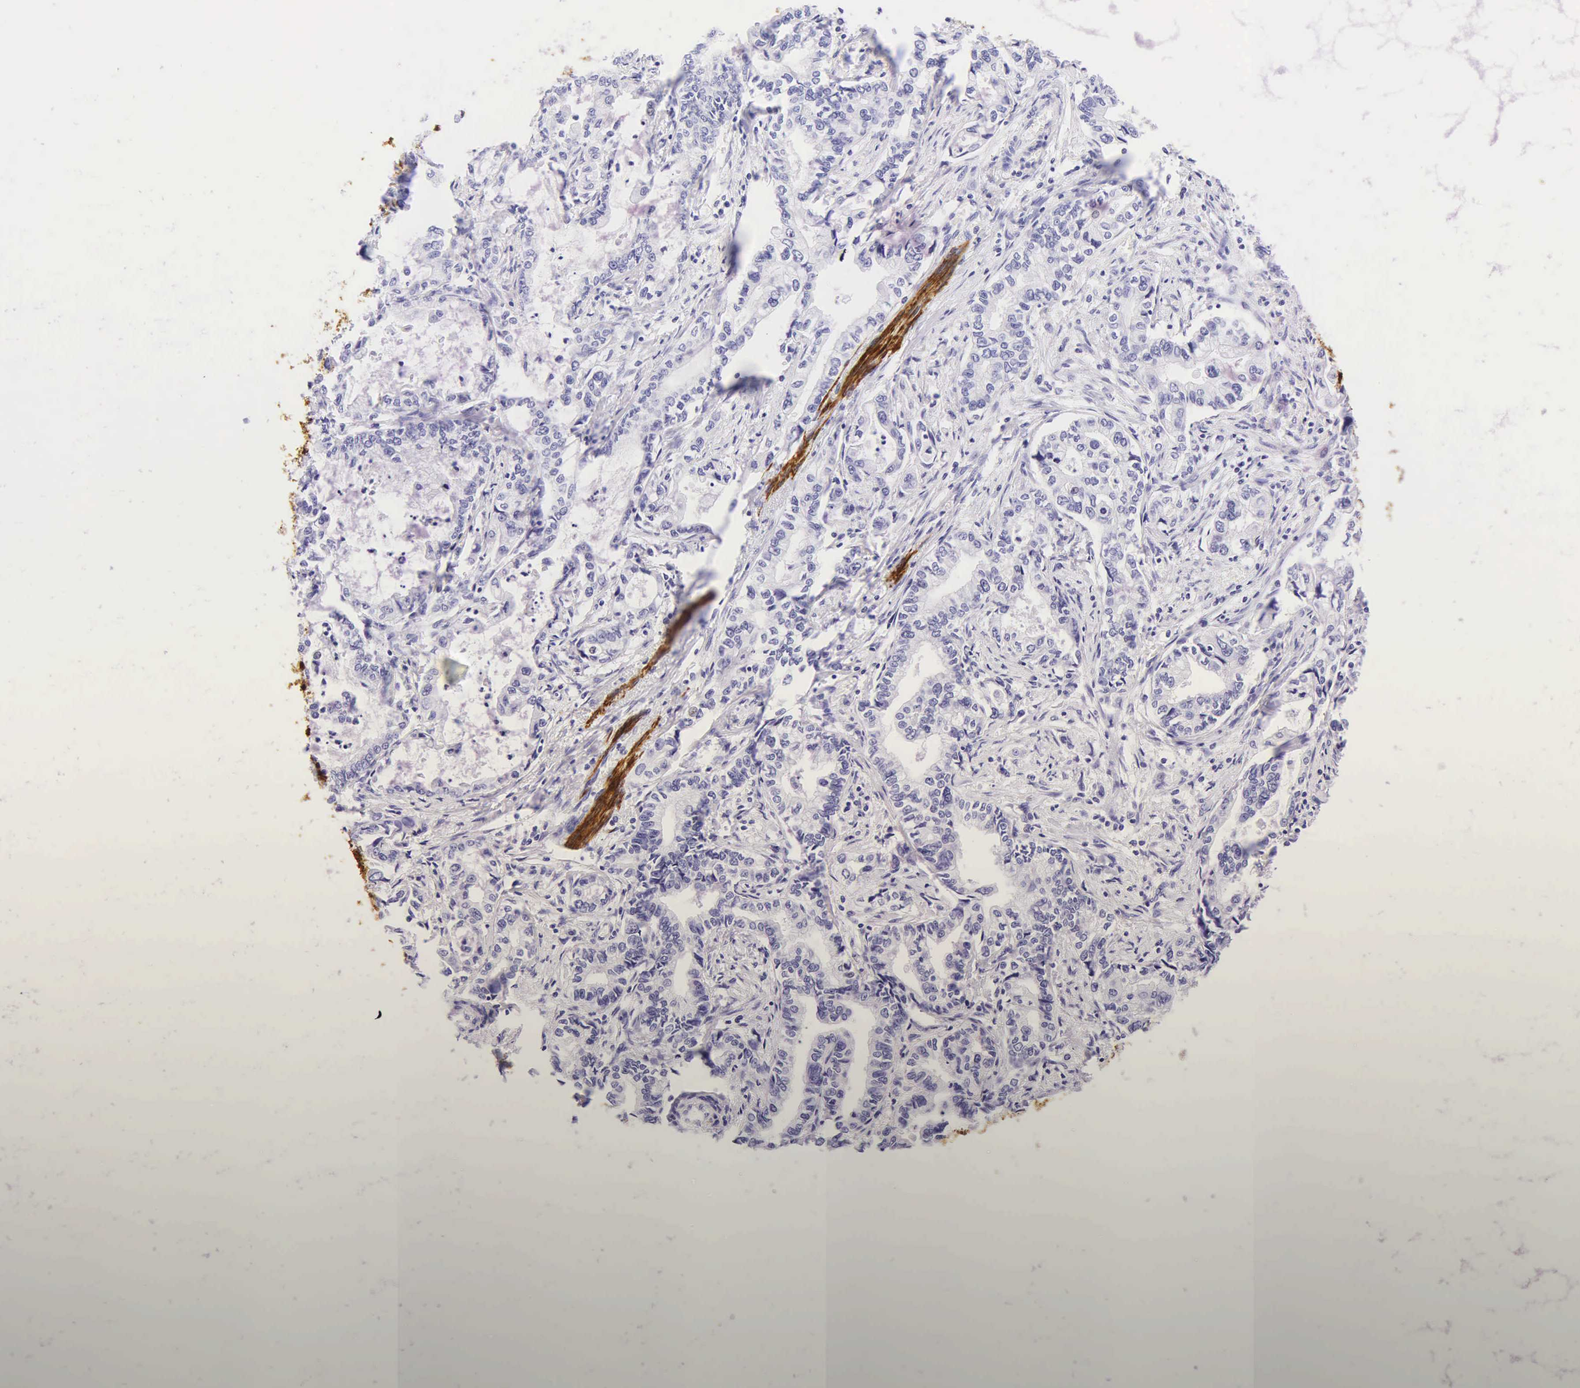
{"staining": {"intensity": "negative", "quantity": "none", "location": "none"}, "tissue": "stomach cancer", "cell_type": "Tumor cells", "image_type": "cancer", "snomed": [{"axis": "morphology", "description": "Adenocarcinoma, NOS"}, {"axis": "topography", "description": "Pancreas"}, {"axis": "topography", "description": "Stomach, upper"}], "caption": "An immunohistochemistry image of adenocarcinoma (stomach) is shown. There is no staining in tumor cells of adenocarcinoma (stomach).", "gene": "DES", "patient": {"sex": "male", "age": 77}}